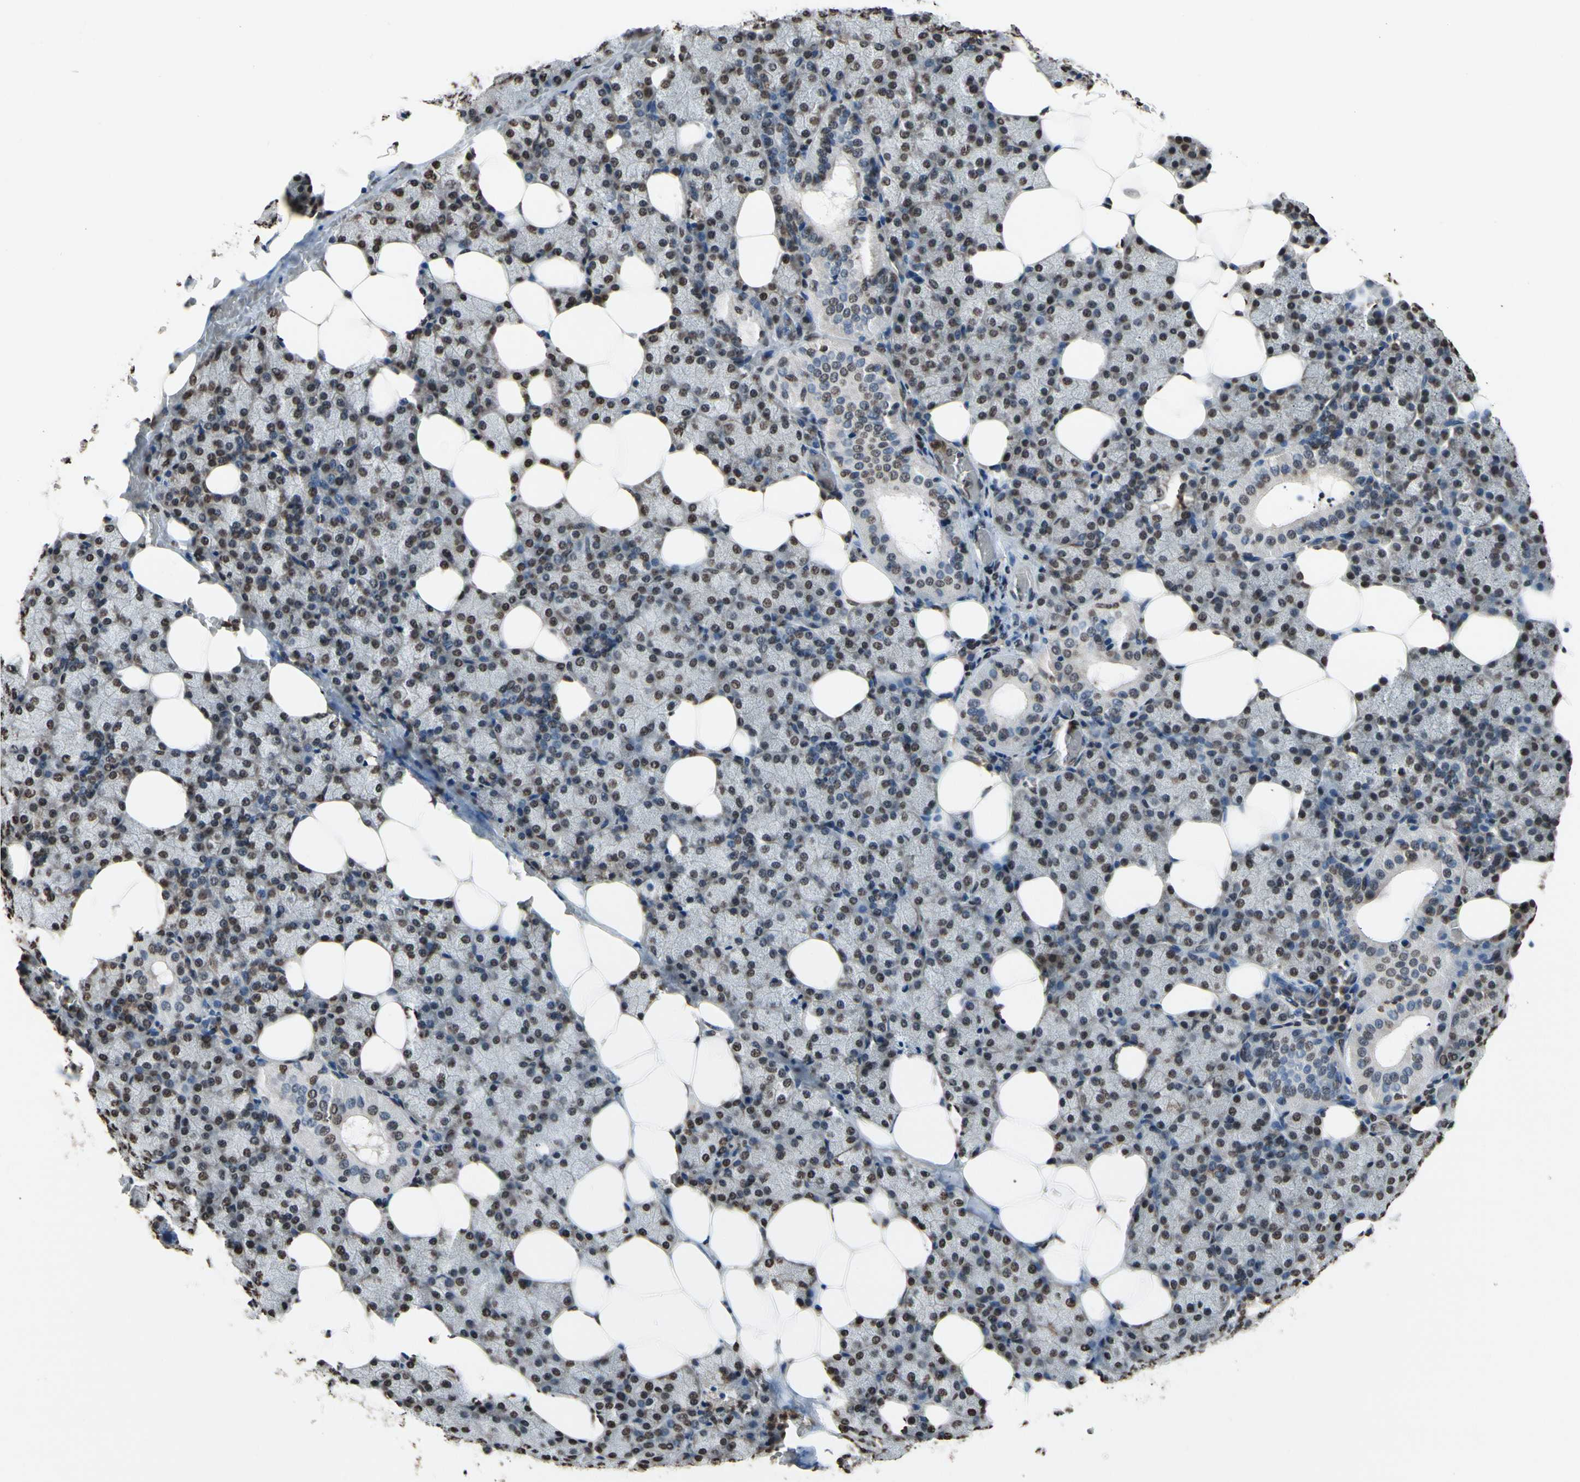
{"staining": {"intensity": "strong", "quantity": ">75%", "location": "nuclear"}, "tissue": "salivary gland", "cell_type": "Glandular cells", "image_type": "normal", "snomed": [{"axis": "morphology", "description": "Normal tissue, NOS"}, {"axis": "topography", "description": "Lymph node"}, {"axis": "topography", "description": "Salivary gland"}], "caption": "The immunohistochemical stain labels strong nuclear staining in glandular cells of unremarkable salivary gland. Using DAB (3,3'-diaminobenzidine) (brown) and hematoxylin (blue) stains, captured at high magnification using brightfield microscopy.", "gene": "HIPK2", "patient": {"sex": "male", "age": 8}}